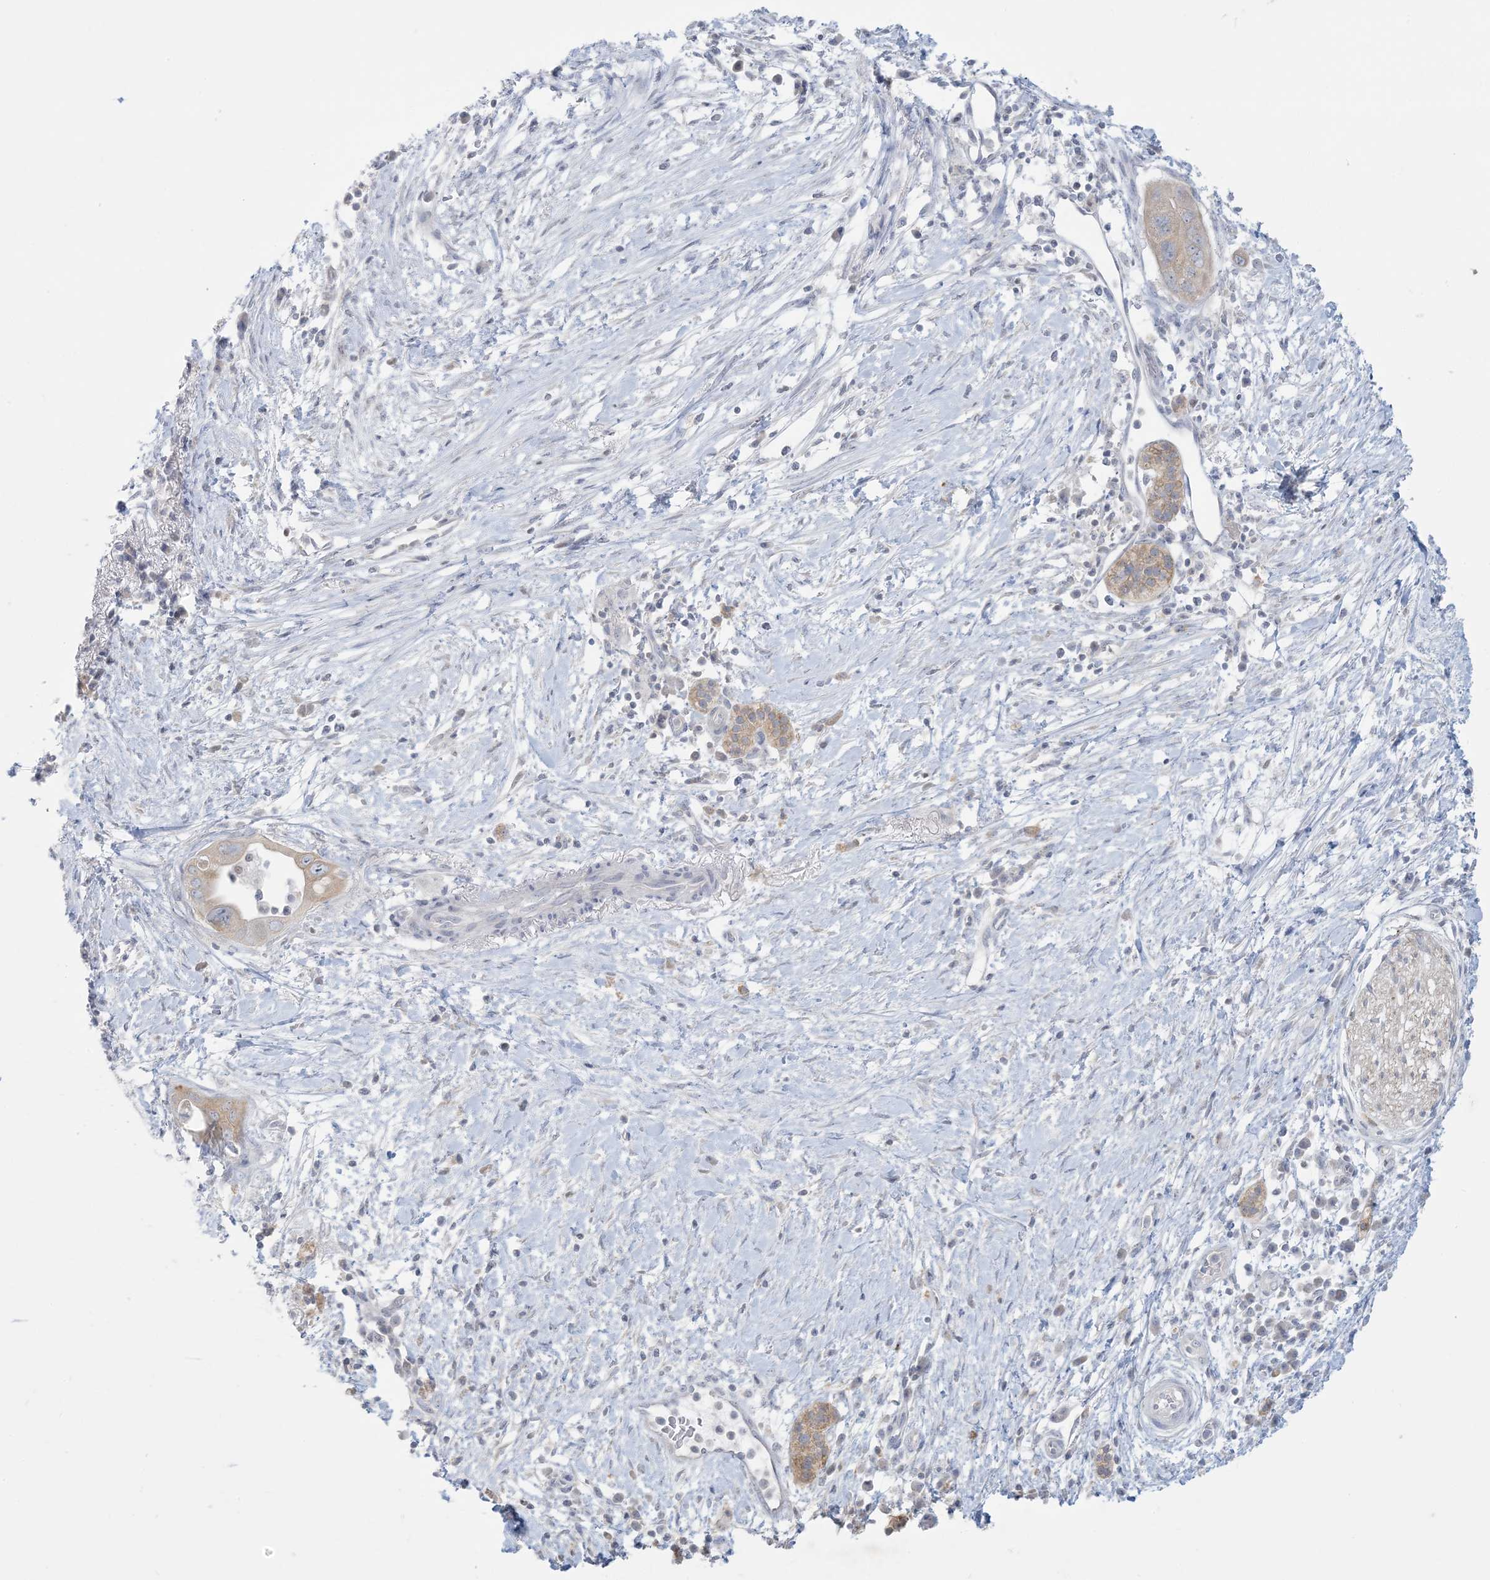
{"staining": {"intensity": "moderate", "quantity": "25%-75%", "location": "cytoplasmic/membranous"}, "tissue": "pancreatic cancer", "cell_type": "Tumor cells", "image_type": "cancer", "snomed": [{"axis": "morphology", "description": "Adenocarcinoma, NOS"}, {"axis": "topography", "description": "Pancreas"}], "caption": "This photomicrograph exhibits immunohistochemistry (IHC) staining of human adenocarcinoma (pancreatic), with medium moderate cytoplasmic/membranous expression in approximately 25%-75% of tumor cells.", "gene": "KIF3A", "patient": {"sex": "male", "age": 68}}